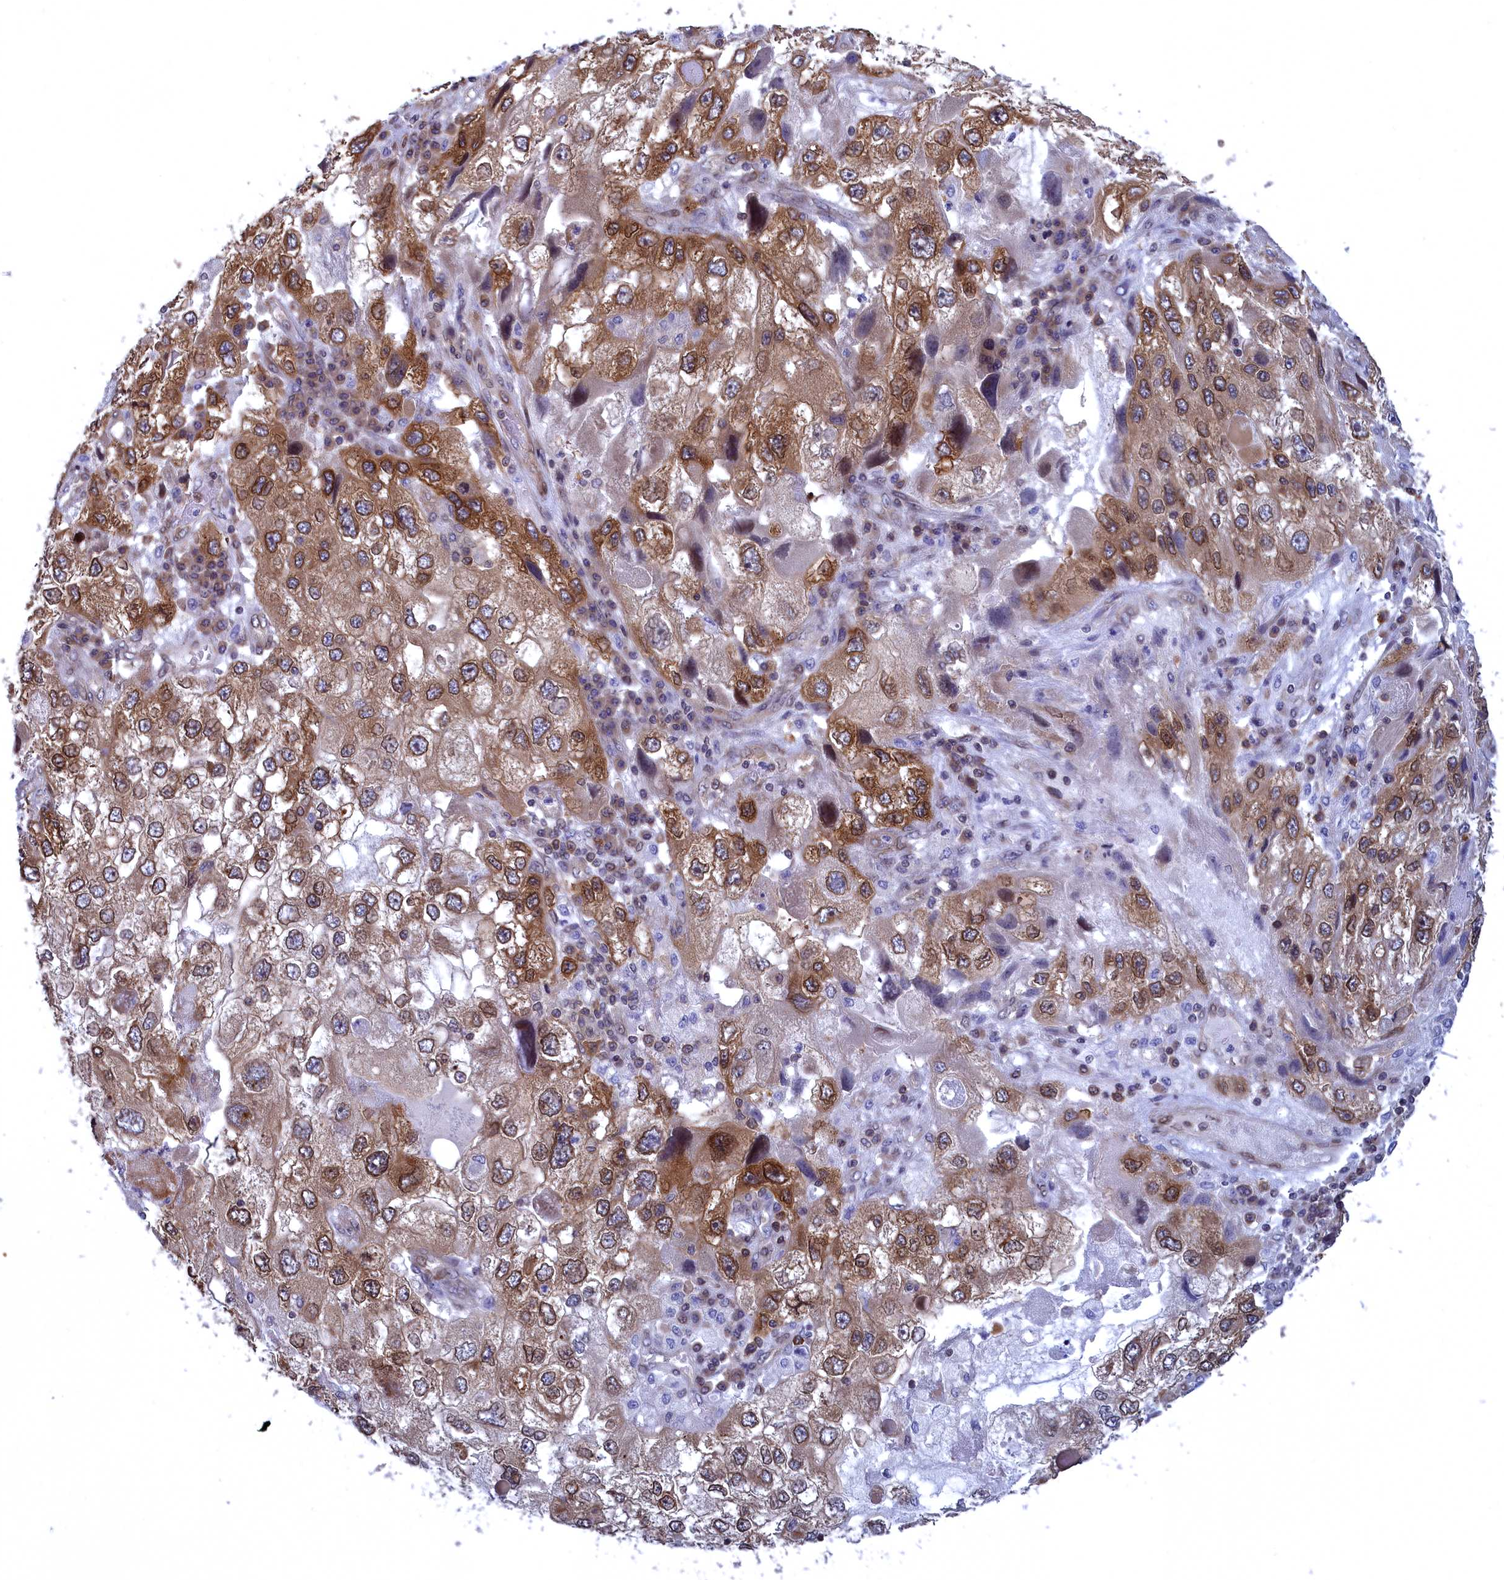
{"staining": {"intensity": "moderate", "quantity": ">75%", "location": "cytoplasmic/membranous,nuclear"}, "tissue": "endometrial cancer", "cell_type": "Tumor cells", "image_type": "cancer", "snomed": [{"axis": "morphology", "description": "Adenocarcinoma, NOS"}, {"axis": "topography", "description": "Endometrium"}], "caption": "A micrograph of endometrial adenocarcinoma stained for a protein shows moderate cytoplasmic/membranous and nuclear brown staining in tumor cells.", "gene": "NAA10", "patient": {"sex": "female", "age": 49}}